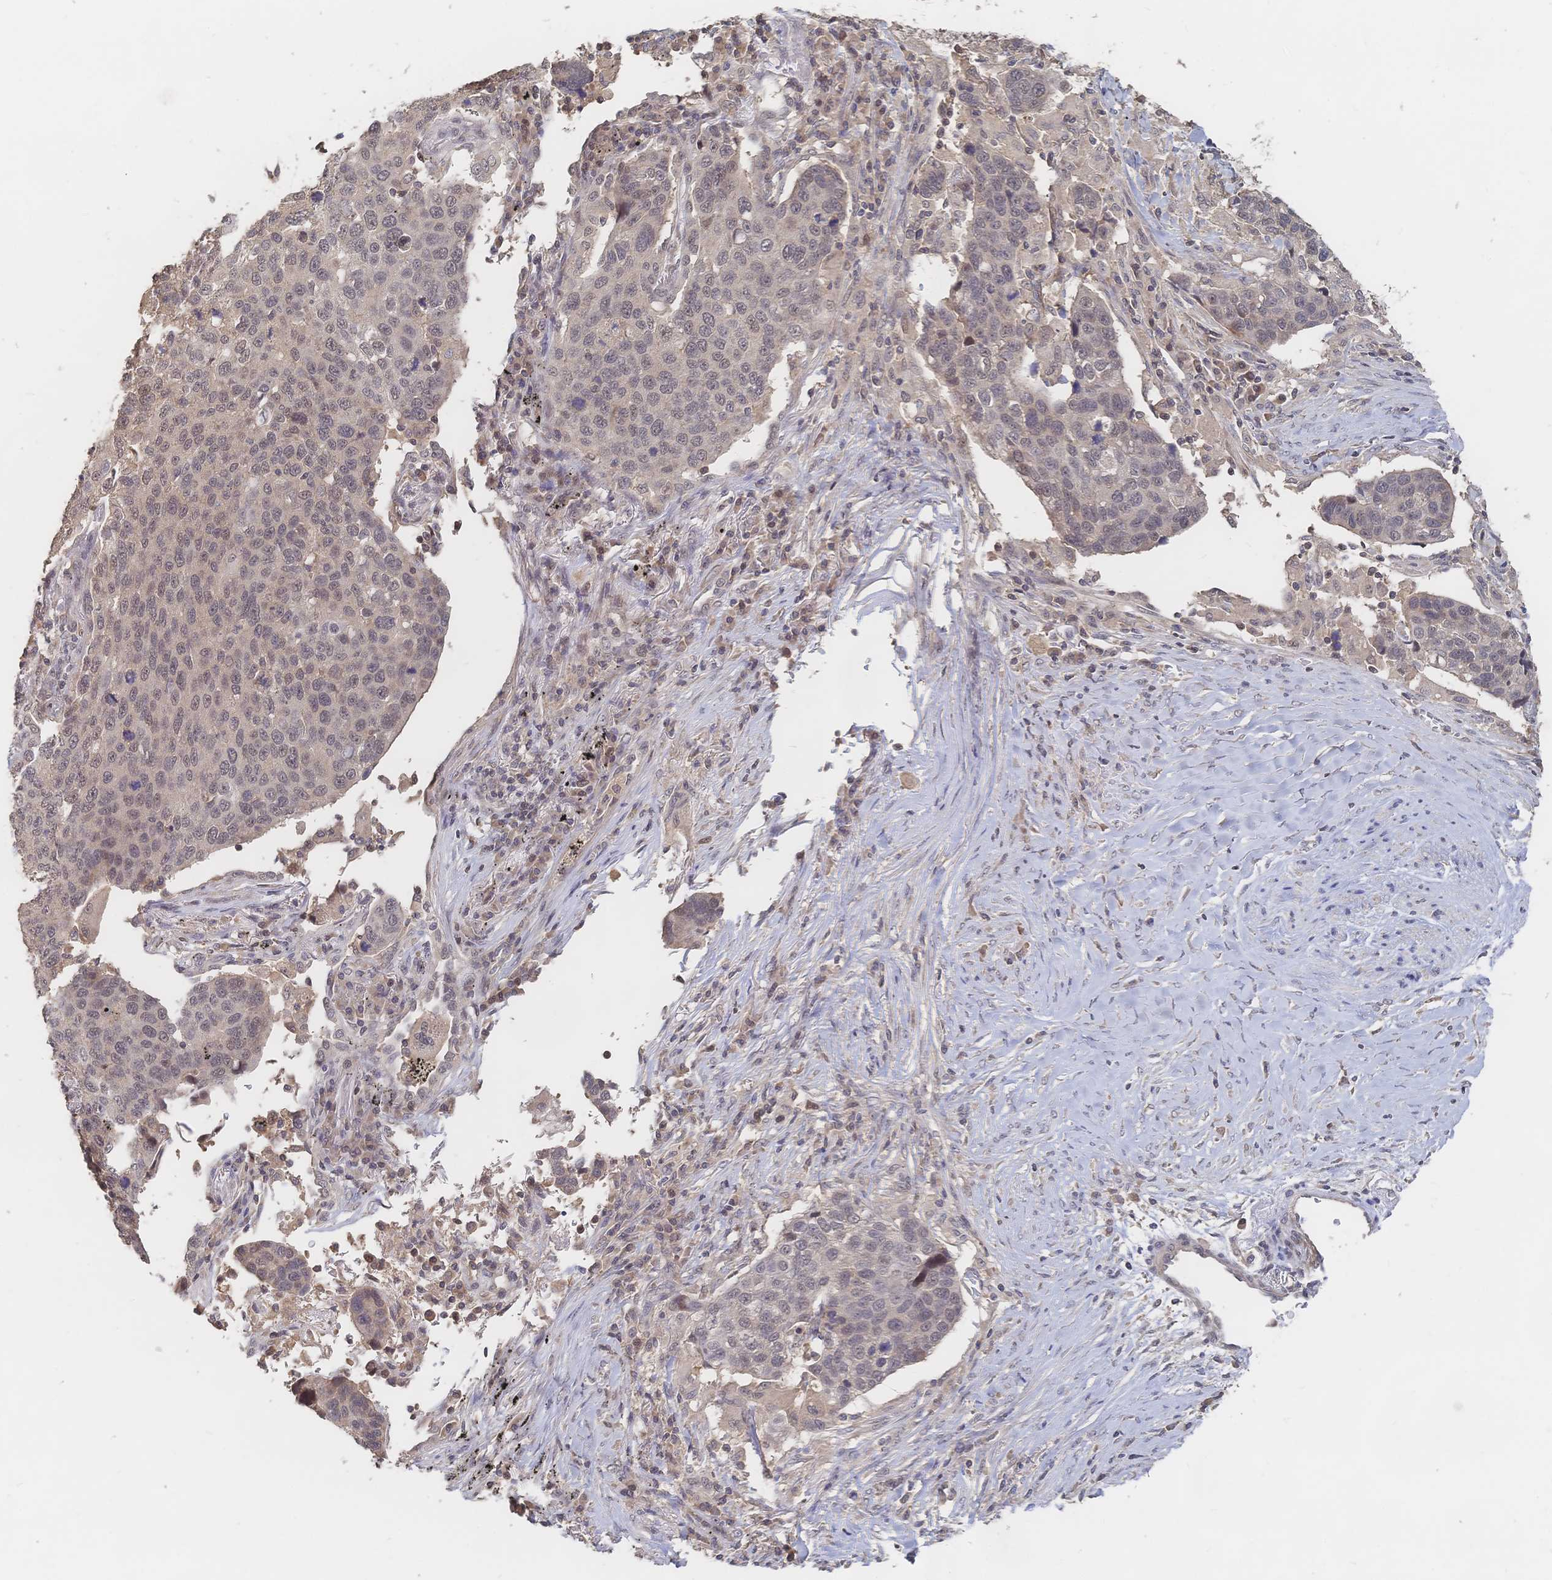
{"staining": {"intensity": "weak", "quantity": "<25%", "location": "nuclear"}, "tissue": "lung cancer", "cell_type": "Tumor cells", "image_type": "cancer", "snomed": [{"axis": "morphology", "description": "Squamous cell carcinoma, NOS"}, {"axis": "topography", "description": "Lymph node"}, {"axis": "topography", "description": "Lung"}], "caption": "Lung squamous cell carcinoma was stained to show a protein in brown. There is no significant staining in tumor cells.", "gene": "LRP5", "patient": {"sex": "male", "age": 61}}